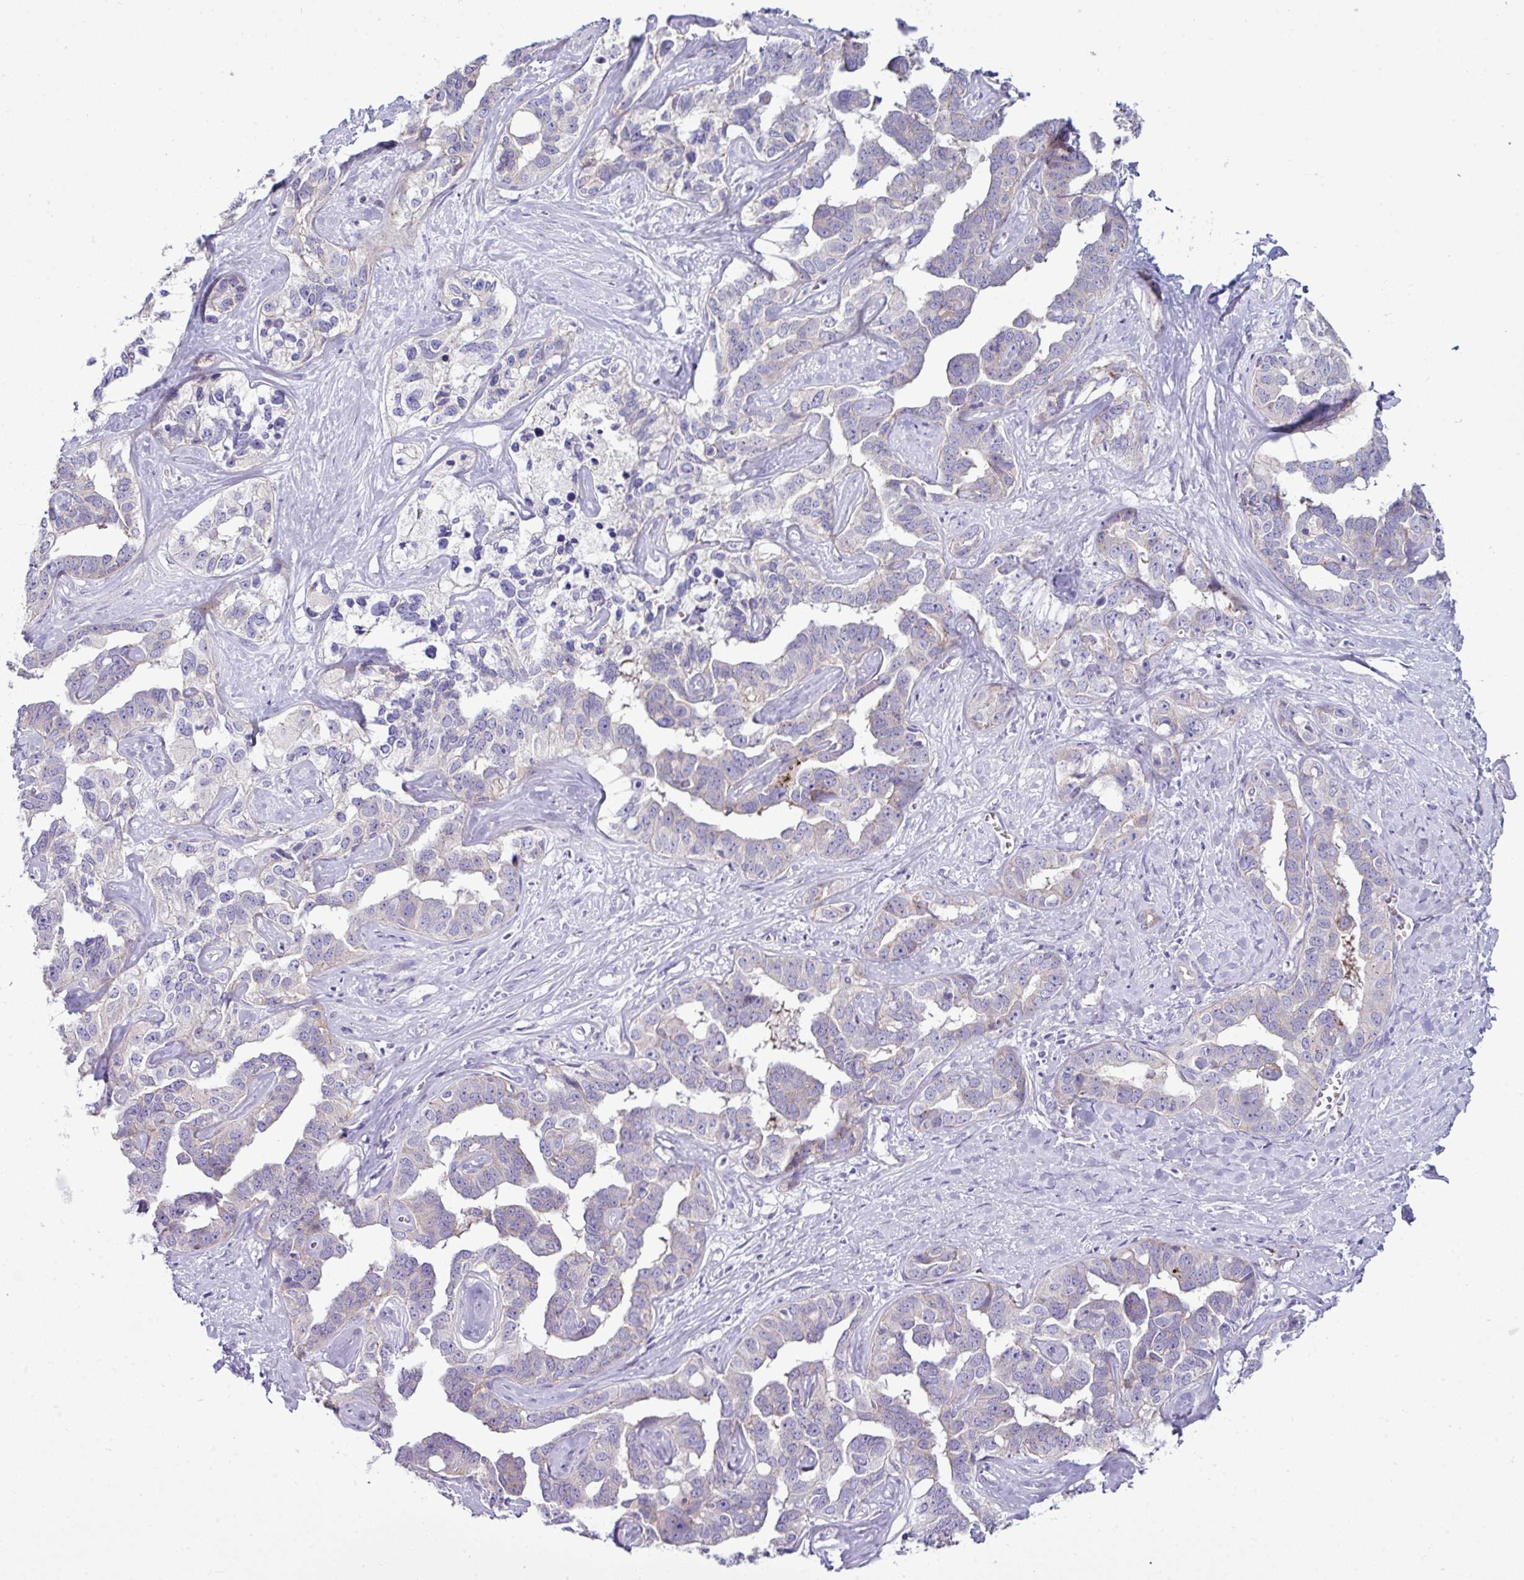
{"staining": {"intensity": "weak", "quantity": "<25%", "location": "cytoplasmic/membranous"}, "tissue": "liver cancer", "cell_type": "Tumor cells", "image_type": "cancer", "snomed": [{"axis": "morphology", "description": "Cholangiocarcinoma"}, {"axis": "topography", "description": "Liver"}], "caption": "This is an immunohistochemistry (IHC) image of human liver cancer (cholangiocarcinoma). There is no staining in tumor cells.", "gene": "ACAP3", "patient": {"sex": "male", "age": 59}}